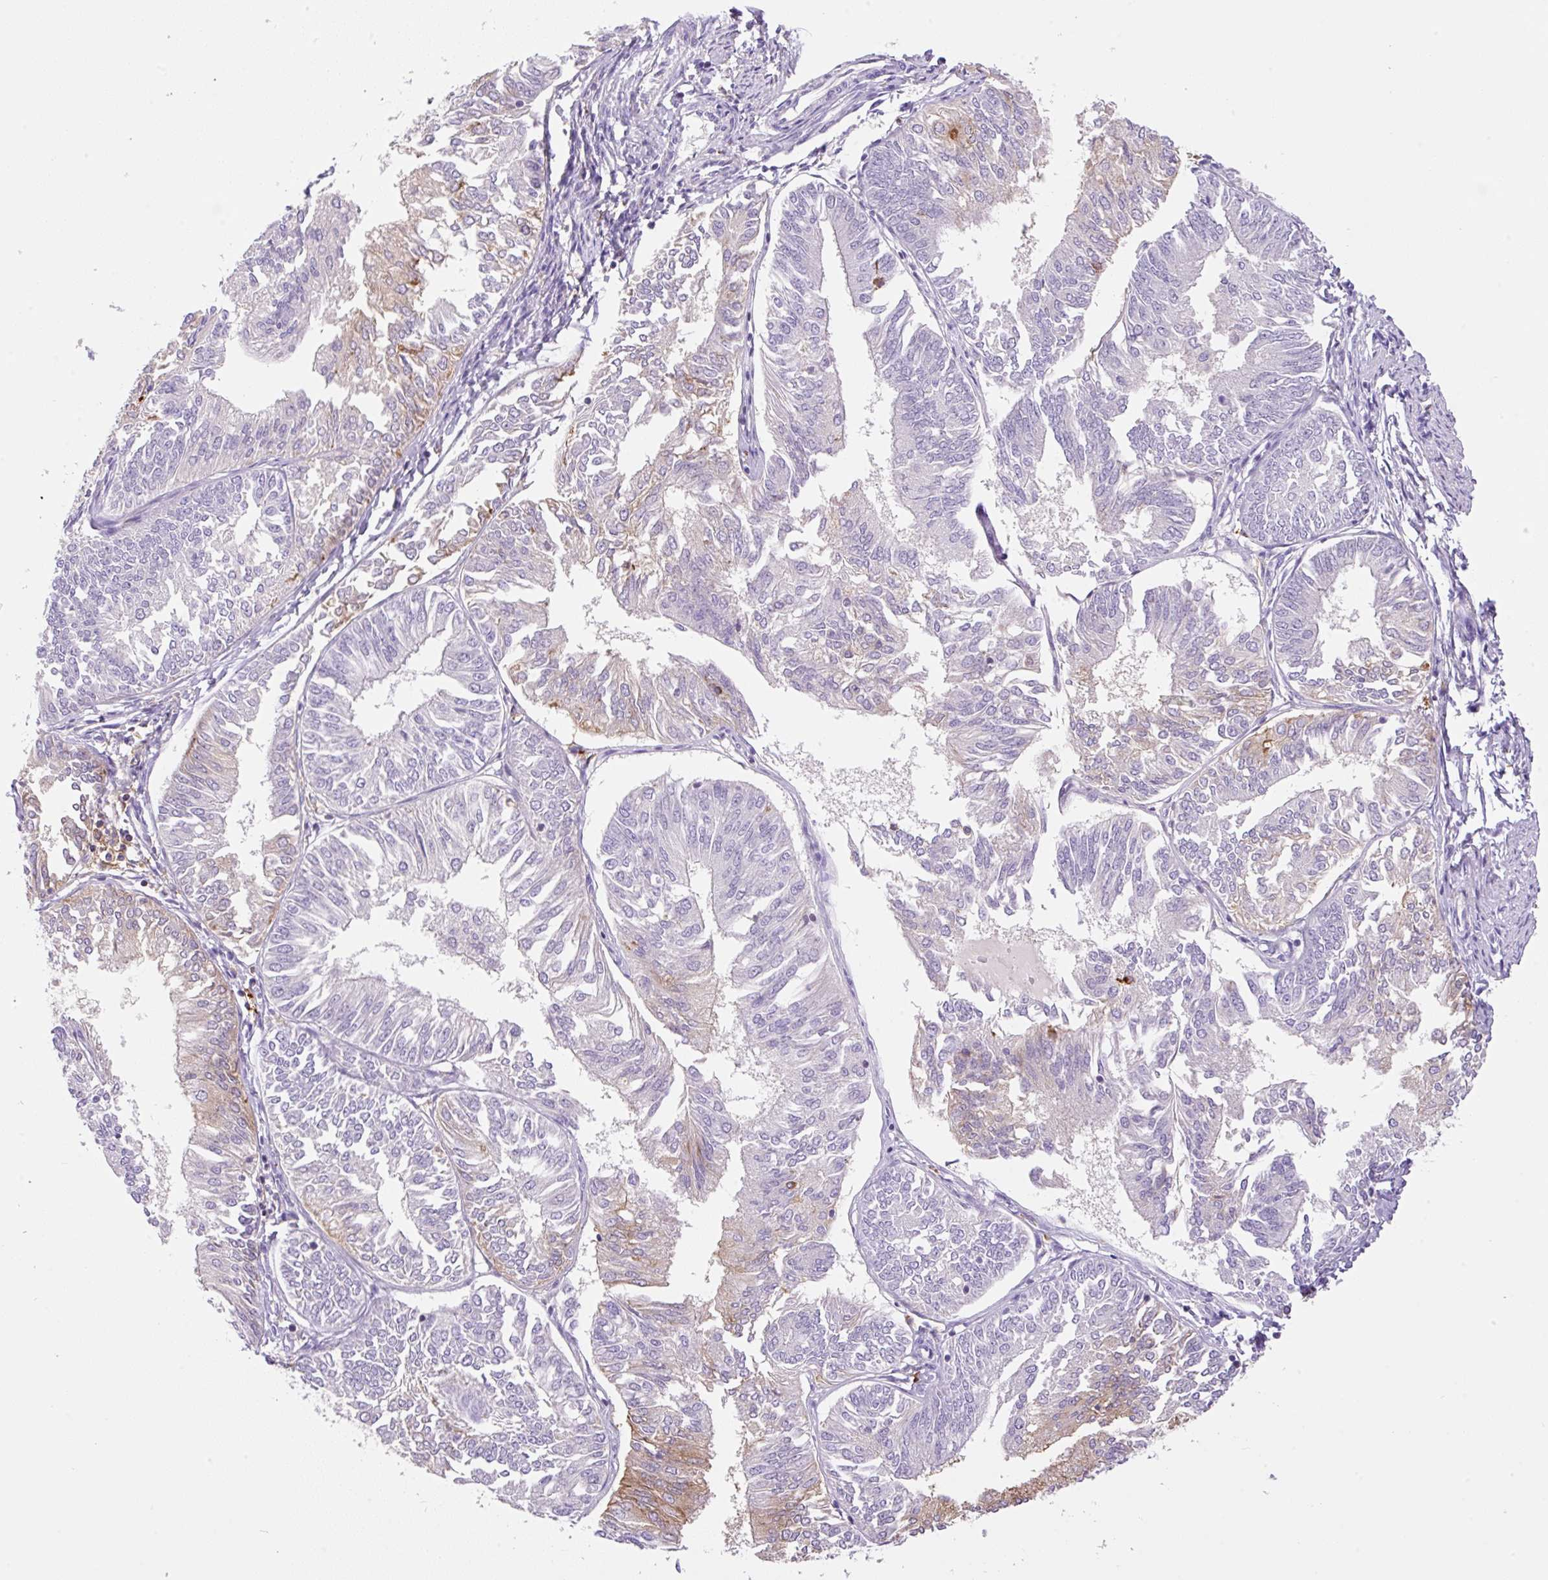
{"staining": {"intensity": "weak", "quantity": "<25%", "location": "cytoplasmic/membranous"}, "tissue": "endometrial cancer", "cell_type": "Tumor cells", "image_type": "cancer", "snomed": [{"axis": "morphology", "description": "Adenocarcinoma, NOS"}, {"axis": "topography", "description": "Endometrium"}], "caption": "DAB immunohistochemical staining of endometrial adenocarcinoma exhibits no significant positivity in tumor cells.", "gene": "TDRD15", "patient": {"sex": "female", "age": 58}}